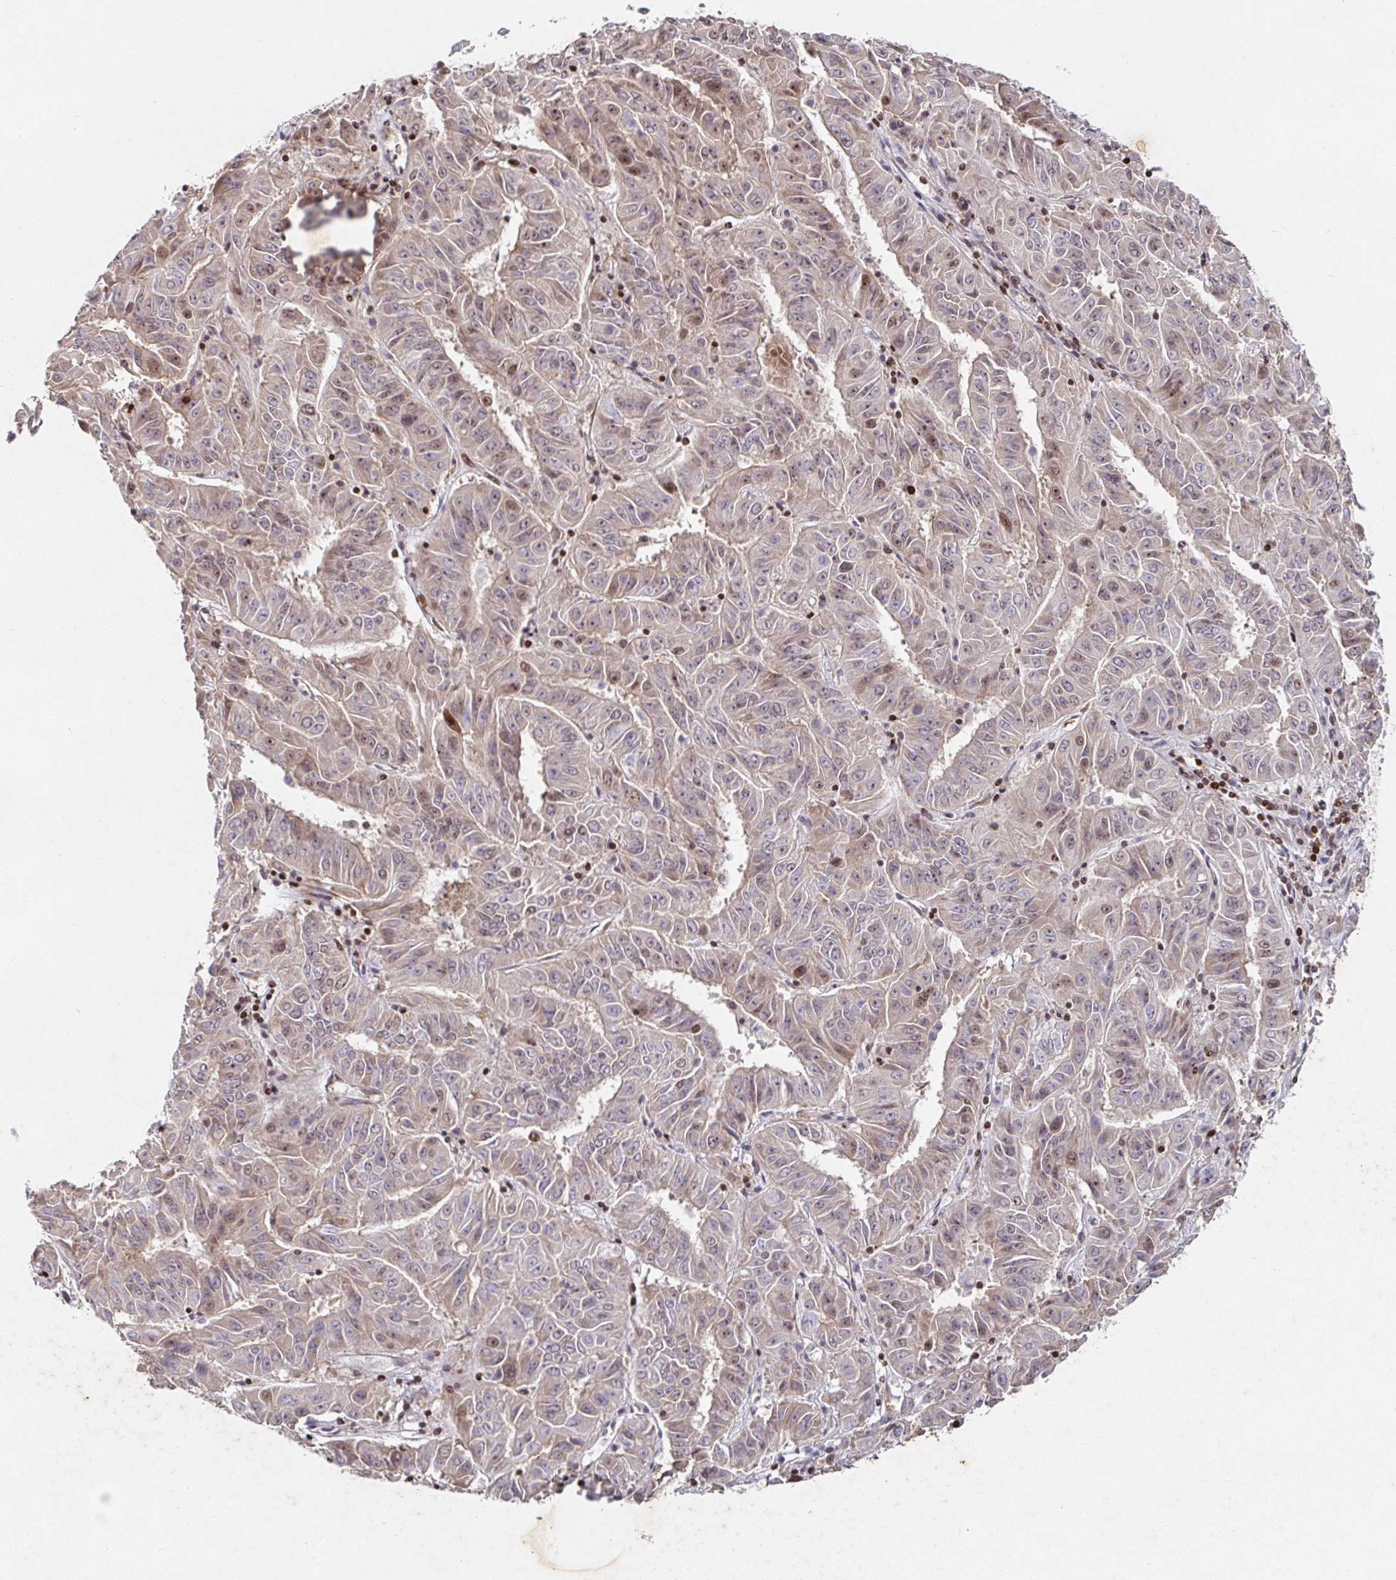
{"staining": {"intensity": "moderate", "quantity": "25%-75%", "location": "nuclear"}, "tissue": "pancreatic cancer", "cell_type": "Tumor cells", "image_type": "cancer", "snomed": [{"axis": "morphology", "description": "Adenocarcinoma, NOS"}, {"axis": "topography", "description": "Pancreas"}], "caption": "Adenocarcinoma (pancreatic) was stained to show a protein in brown. There is medium levels of moderate nuclear positivity in approximately 25%-75% of tumor cells.", "gene": "C19orf53", "patient": {"sex": "male", "age": 63}}